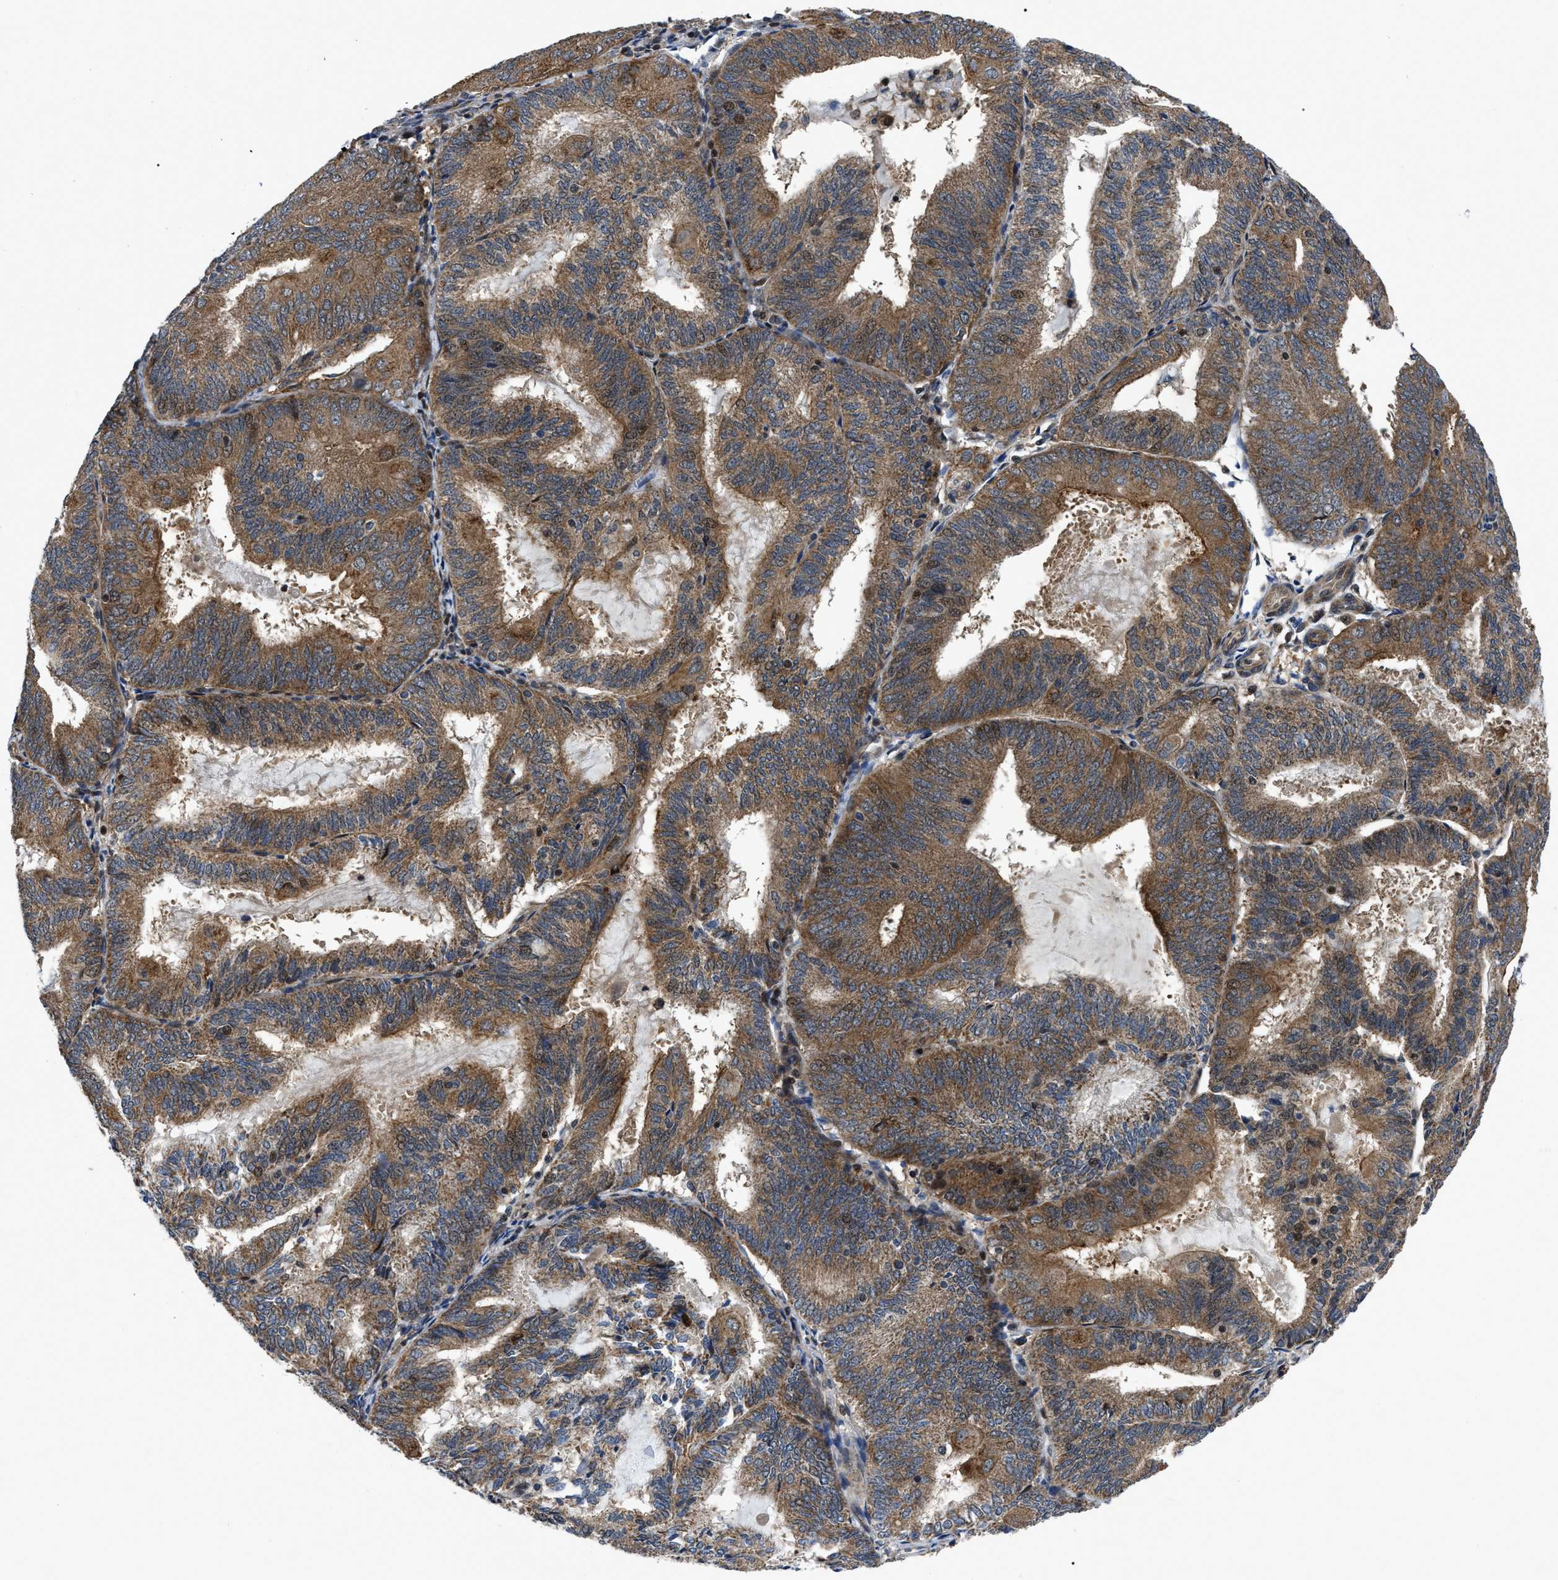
{"staining": {"intensity": "moderate", "quantity": ">75%", "location": "cytoplasmic/membranous"}, "tissue": "endometrial cancer", "cell_type": "Tumor cells", "image_type": "cancer", "snomed": [{"axis": "morphology", "description": "Adenocarcinoma, NOS"}, {"axis": "topography", "description": "Endometrium"}], "caption": "Immunohistochemical staining of human endometrial cancer displays medium levels of moderate cytoplasmic/membranous protein staining in approximately >75% of tumor cells. (DAB = brown stain, brightfield microscopy at high magnification).", "gene": "PPWD1", "patient": {"sex": "female", "age": 81}}